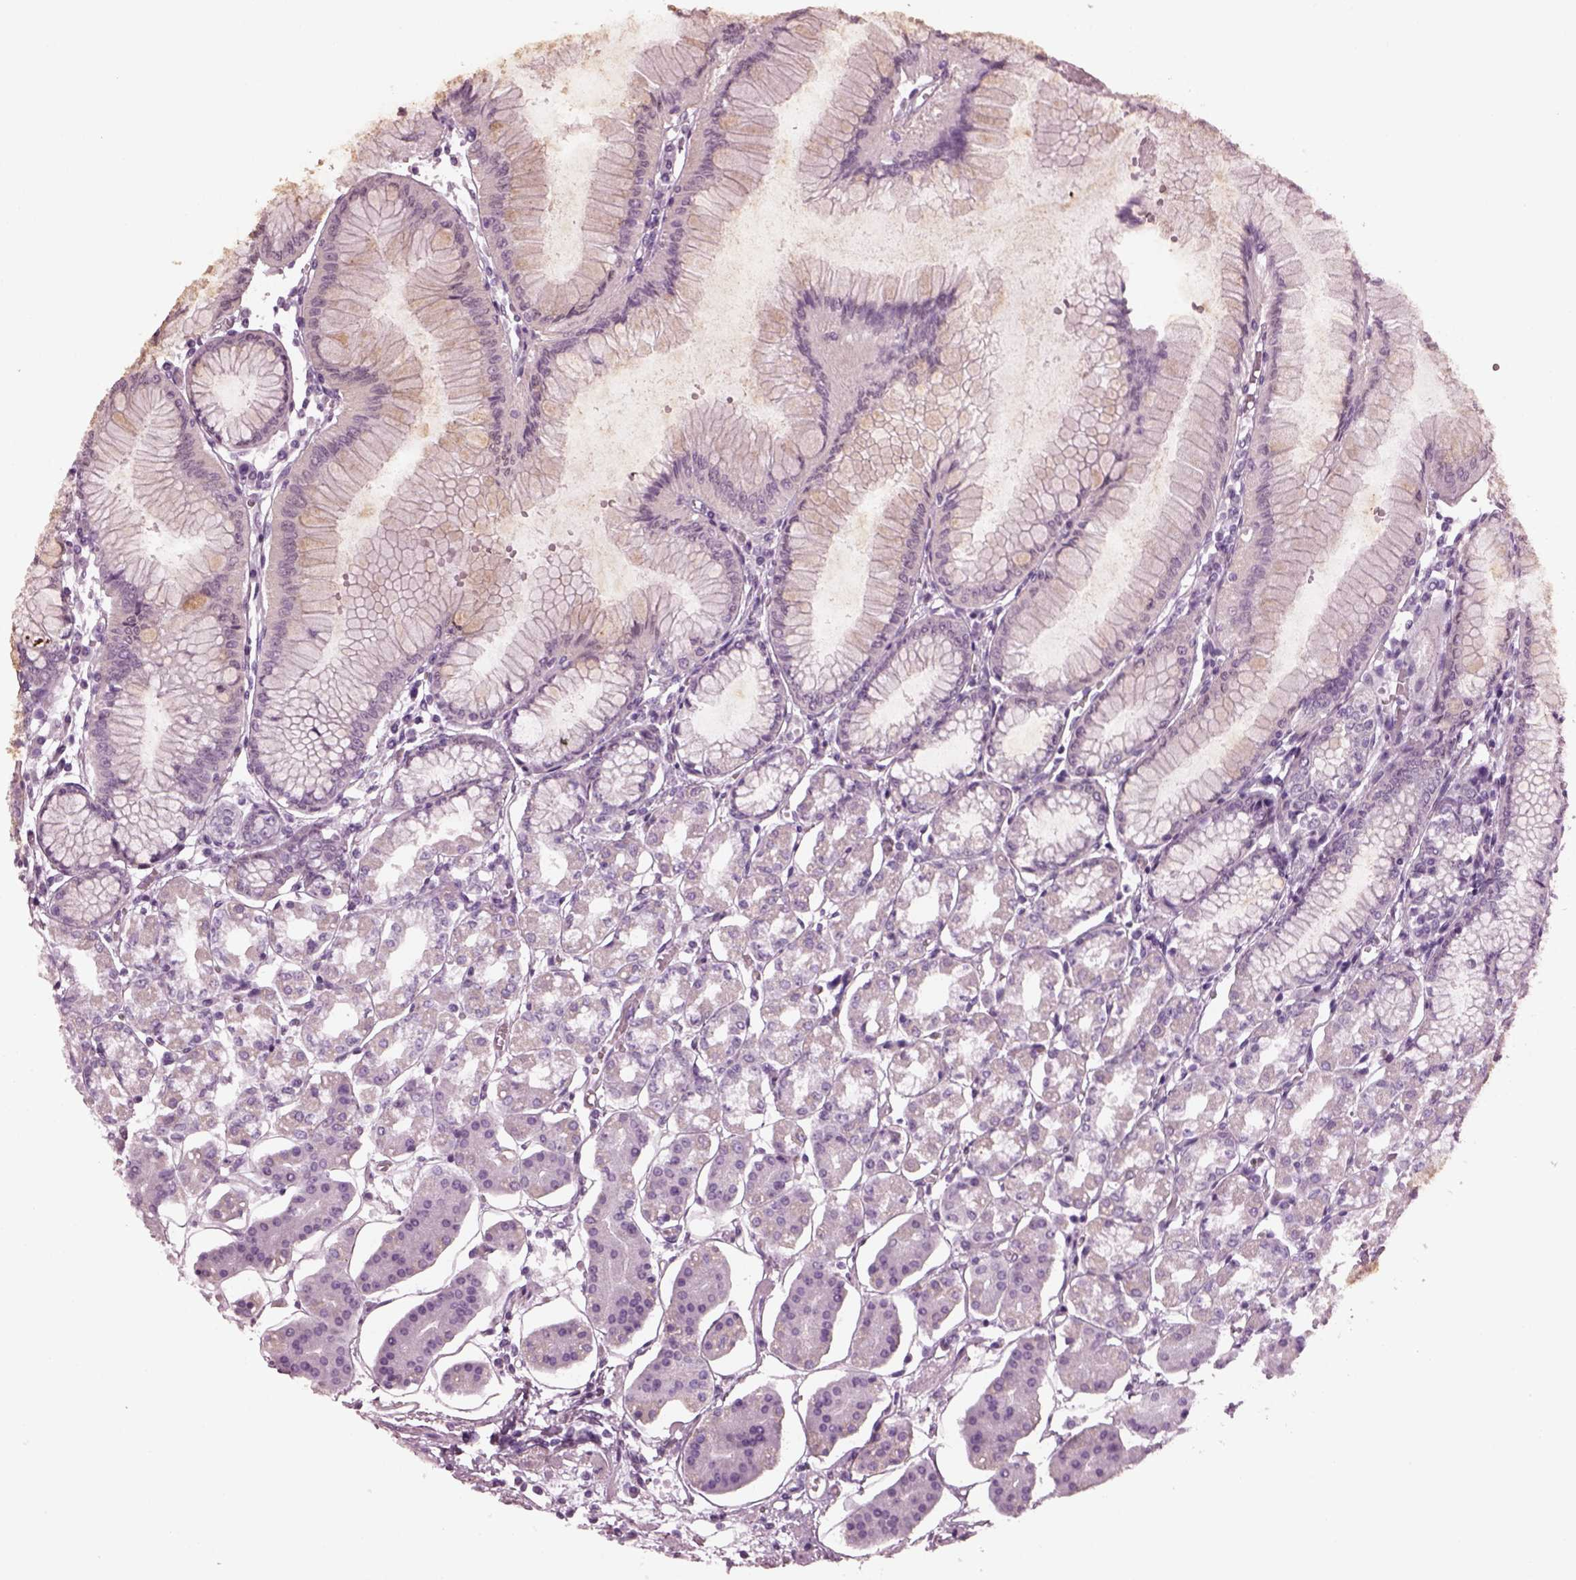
{"staining": {"intensity": "negative", "quantity": "none", "location": "none"}, "tissue": "stomach", "cell_type": "Glandular cells", "image_type": "normal", "snomed": [{"axis": "morphology", "description": "Normal tissue, NOS"}, {"axis": "topography", "description": "Skeletal muscle"}, {"axis": "topography", "description": "Stomach"}], "caption": "The immunohistochemistry image has no significant positivity in glandular cells of stomach.", "gene": "PDC", "patient": {"sex": "female", "age": 57}}